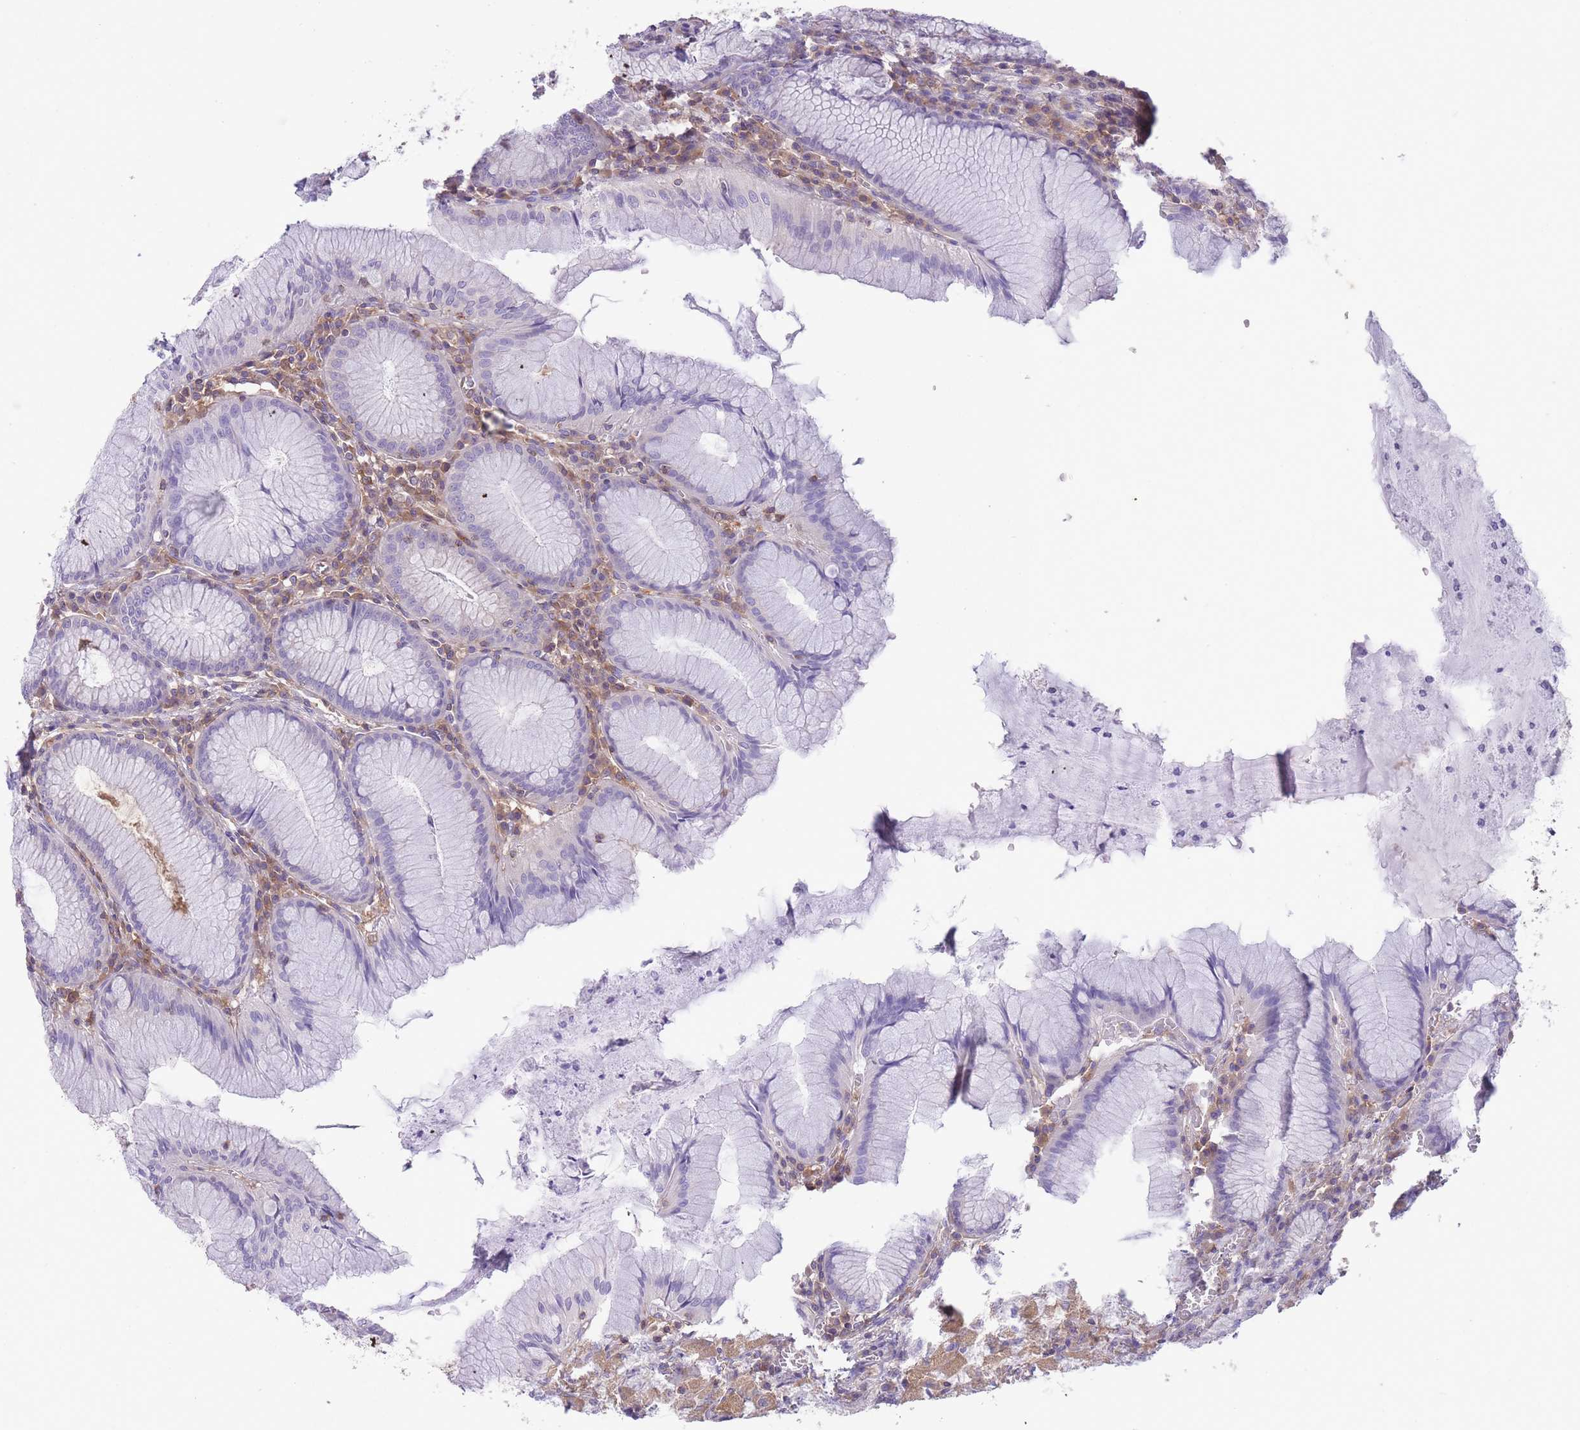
{"staining": {"intensity": "moderate", "quantity": "<25%", "location": "cytoplasmic/membranous"}, "tissue": "stomach", "cell_type": "Glandular cells", "image_type": "normal", "snomed": [{"axis": "morphology", "description": "Normal tissue, NOS"}, {"axis": "topography", "description": "Stomach"}], "caption": "Immunohistochemical staining of normal human stomach displays moderate cytoplasmic/membranous protein staining in about <25% of glandular cells.", "gene": "PRKAR1A", "patient": {"sex": "male", "age": 55}}